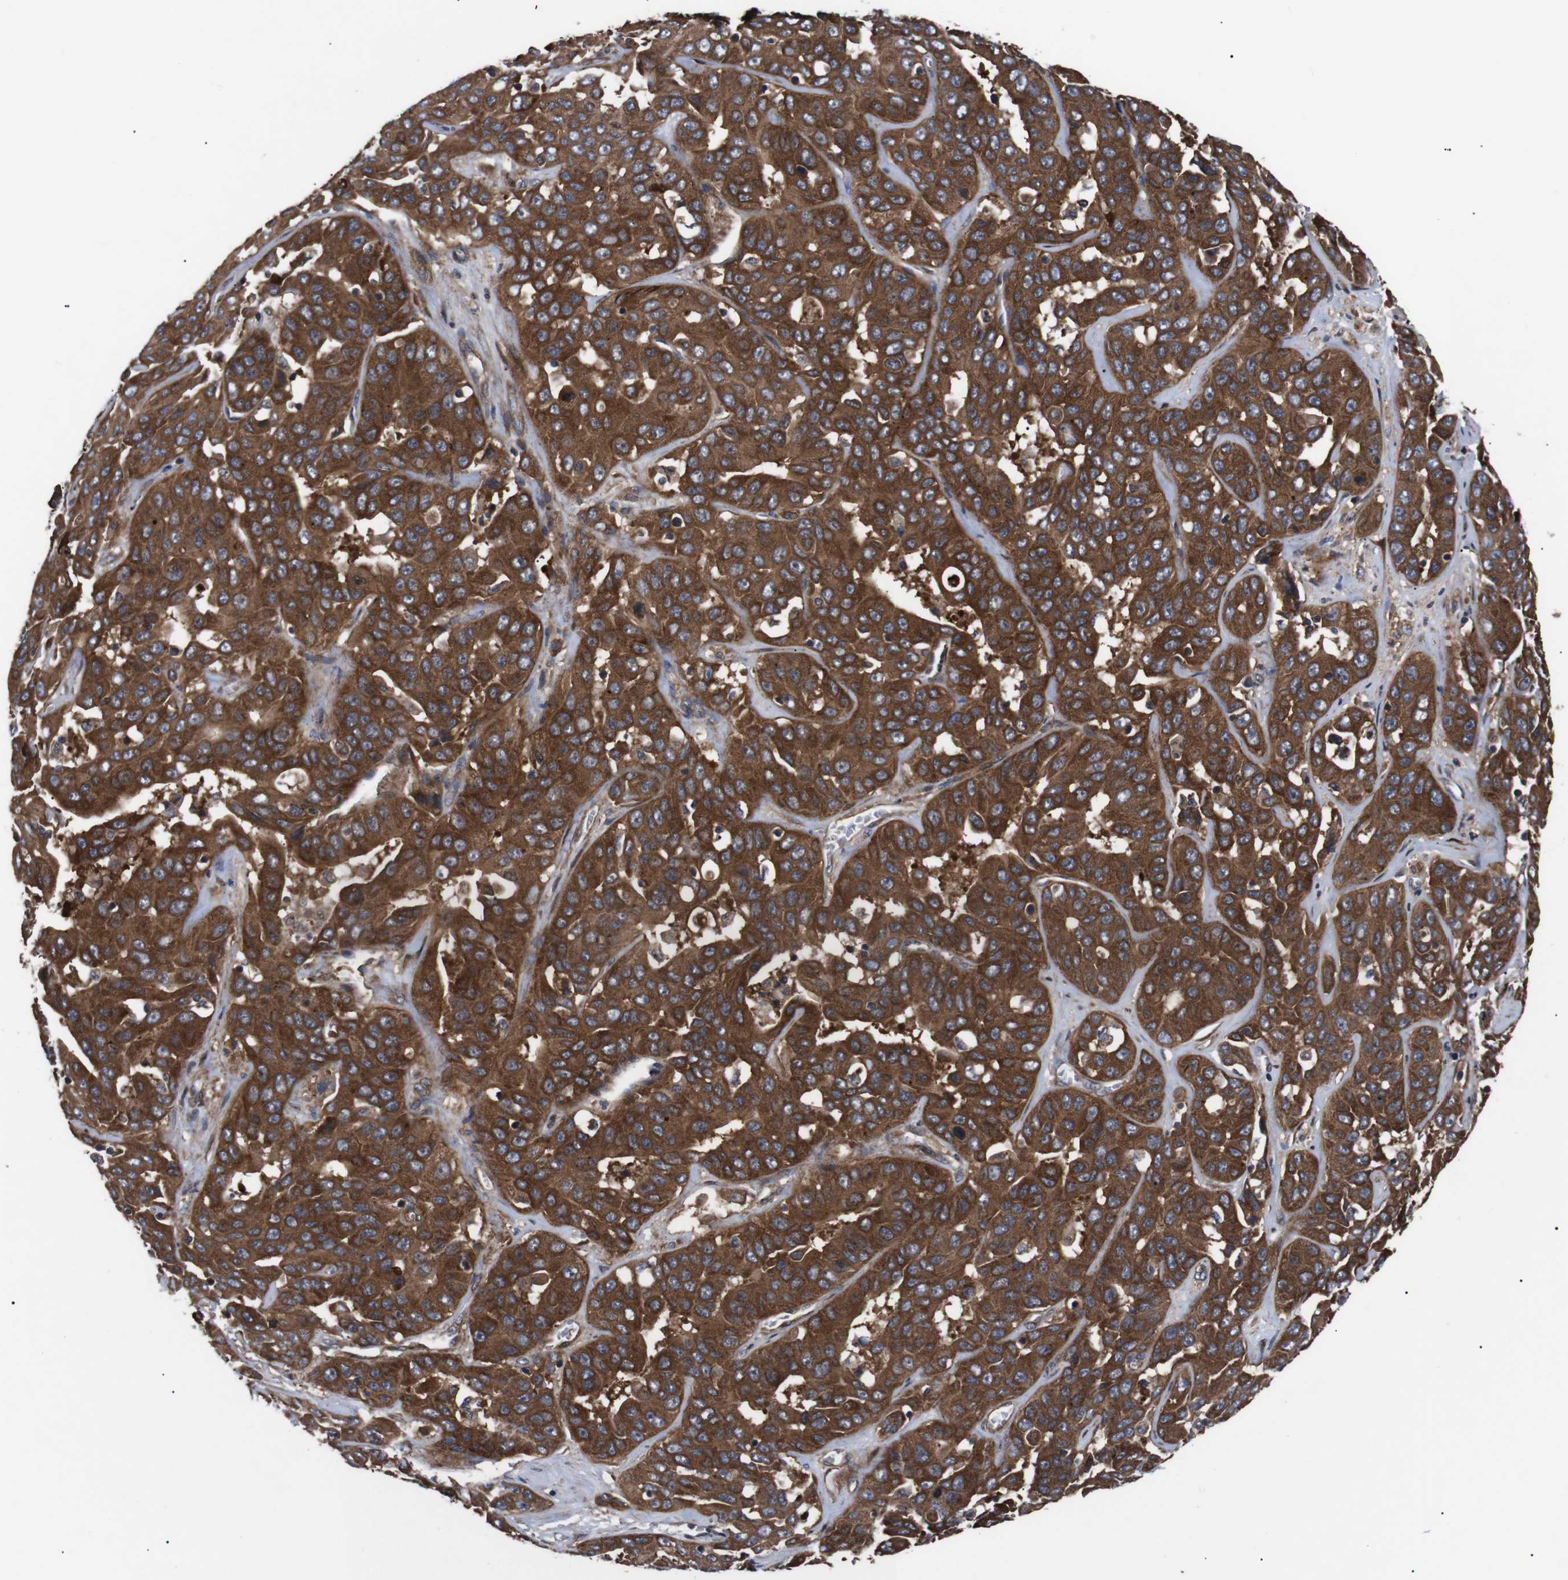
{"staining": {"intensity": "strong", "quantity": ">75%", "location": "cytoplasmic/membranous"}, "tissue": "liver cancer", "cell_type": "Tumor cells", "image_type": "cancer", "snomed": [{"axis": "morphology", "description": "Cholangiocarcinoma"}, {"axis": "topography", "description": "Liver"}], "caption": "Protein expression by immunohistochemistry demonstrates strong cytoplasmic/membranous expression in approximately >75% of tumor cells in liver cholangiocarcinoma.", "gene": "PAWR", "patient": {"sex": "female", "age": 52}}